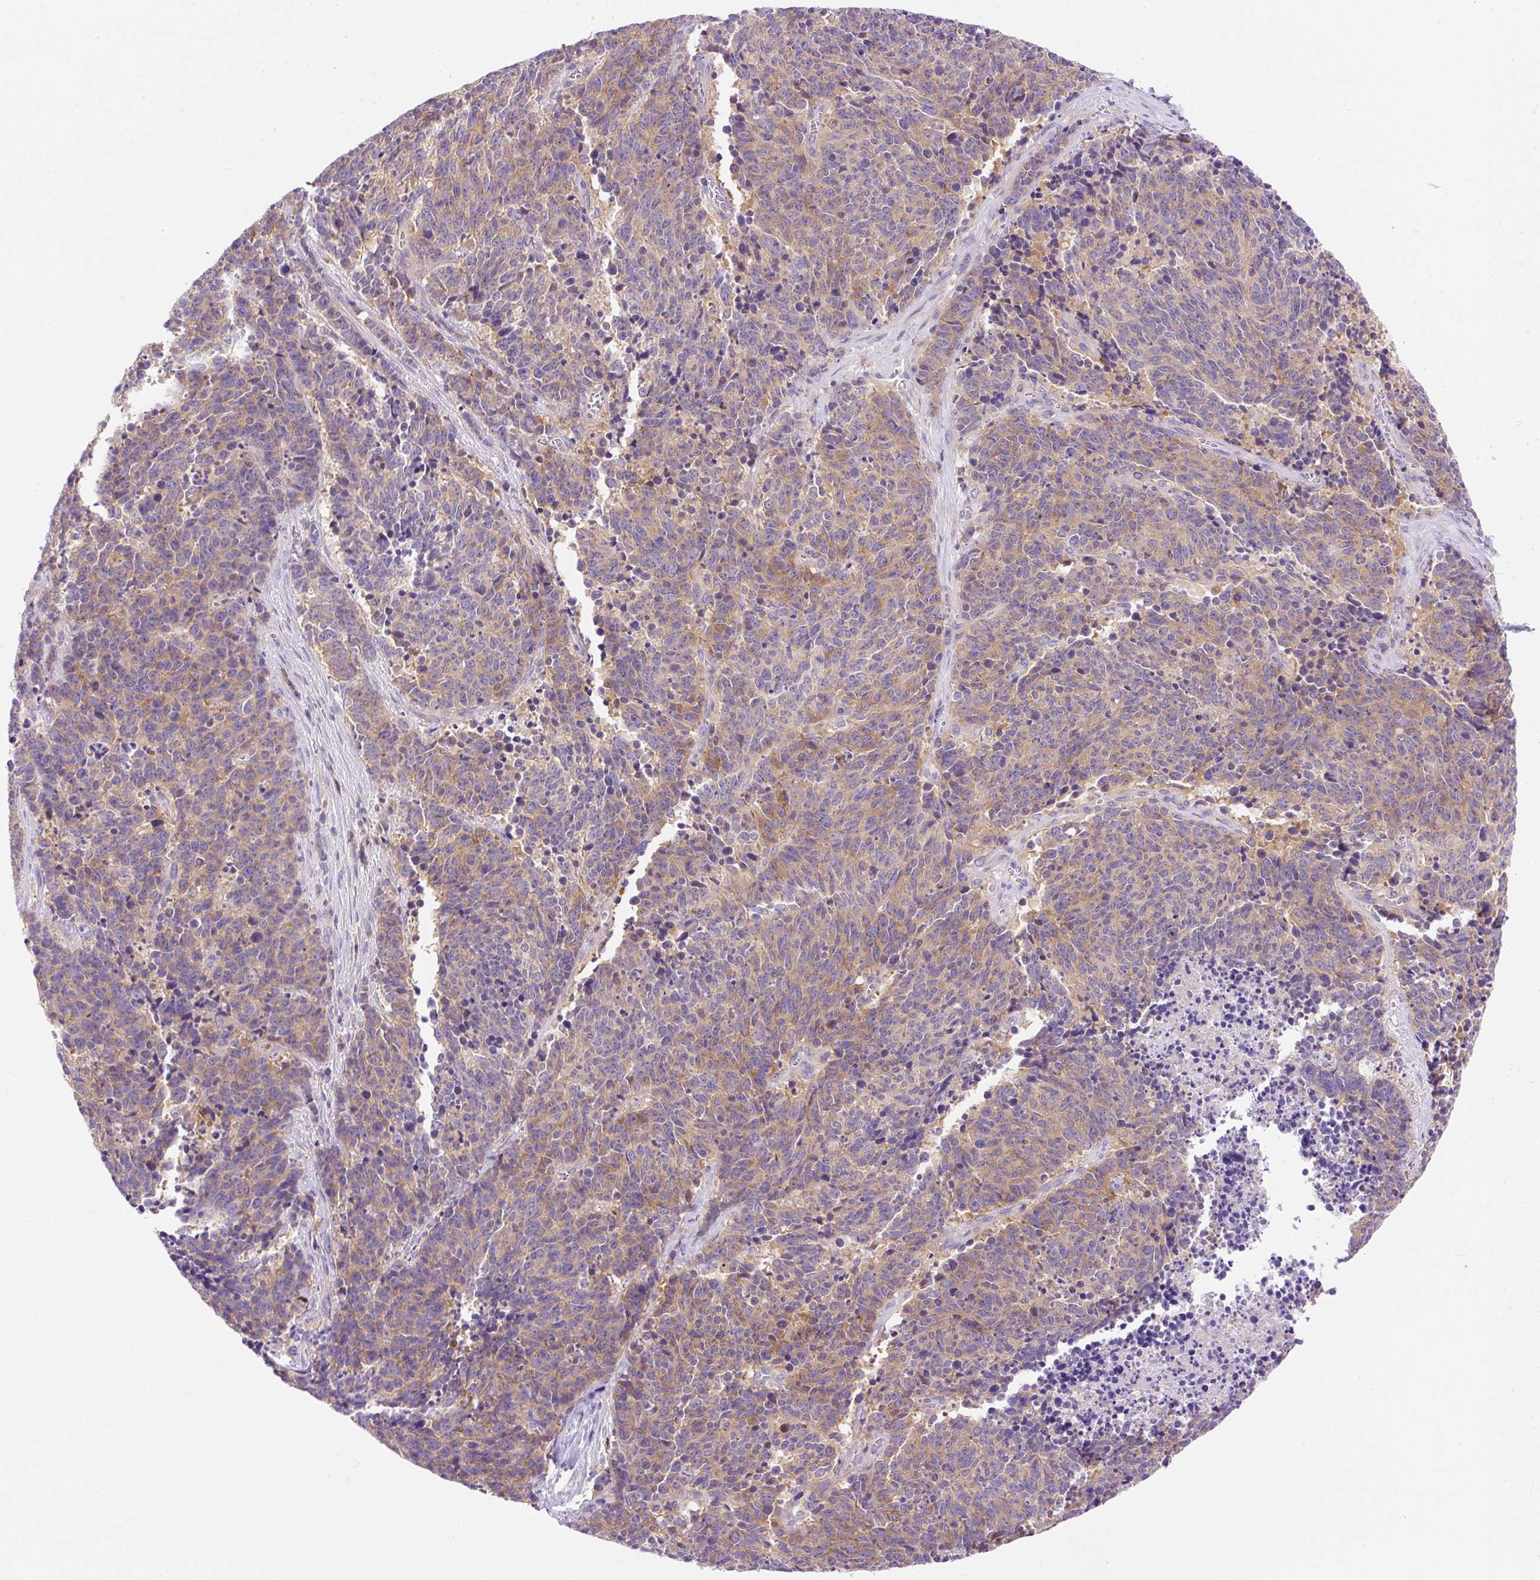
{"staining": {"intensity": "moderate", "quantity": "25%-75%", "location": "cytoplasmic/membranous"}, "tissue": "cervical cancer", "cell_type": "Tumor cells", "image_type": "cancer", "snomed": [{"axis": "morphology", "description": "Squamous cell carcinoma, NOS"}, {"axis": "topography", "description": "Cervix"}], "caption": "Protein expression analysis of human squamous cell carcinoma (cervical) reveals moderate cytoplasmic/membranous staining in about 25%-75% of tumor cells.", "gene": "OR4K15", "patient": {"sex": "female", "age": 29}}